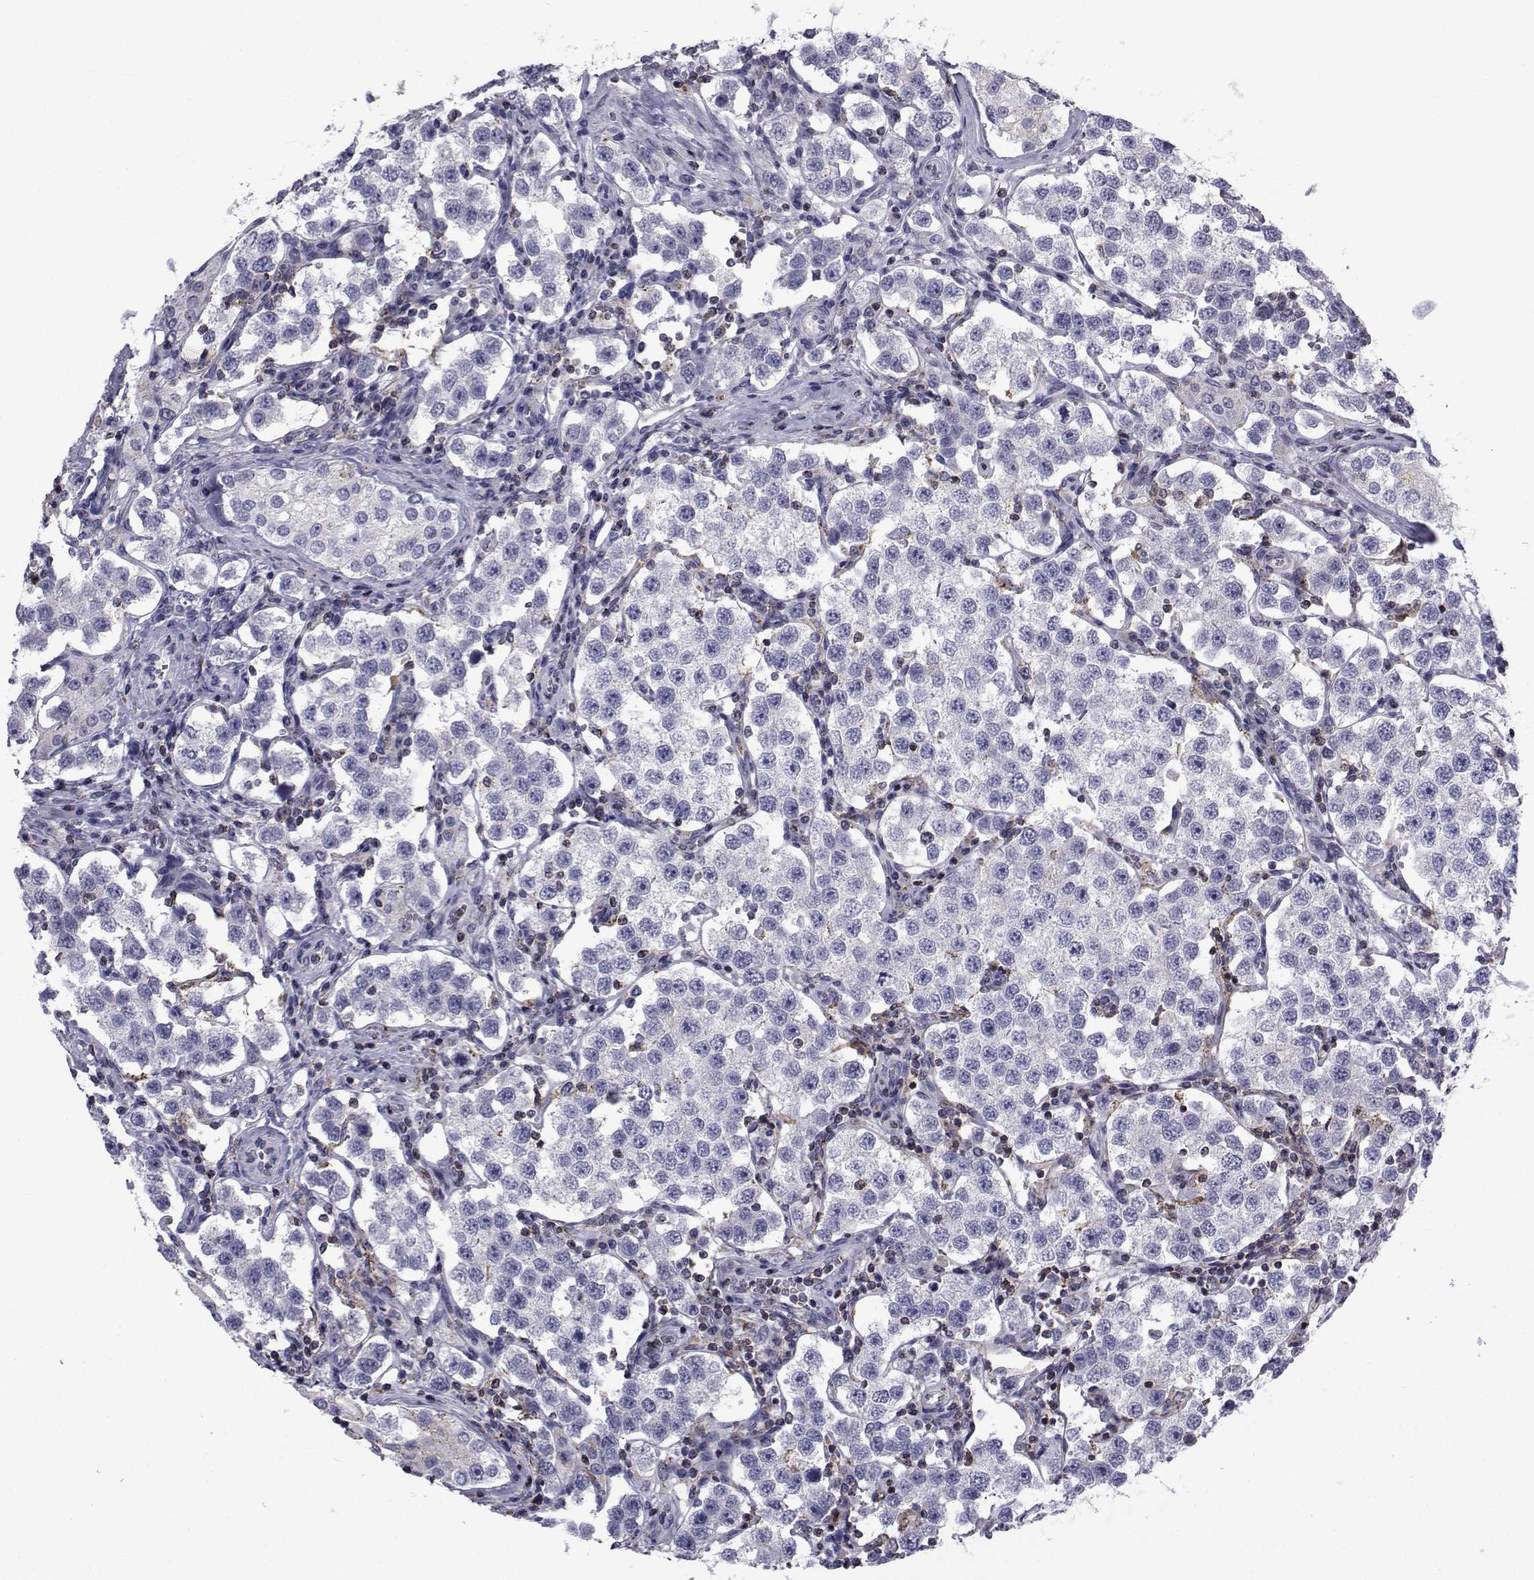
{"staining": {"intensity": "negative", "quantity": "none", "location": "none"}, "tissue": "testis cancer", "cell_type": "Tumor cells", "image_type": "cancer", "snomed": [{"axis": "morphology", "description": "Seminoma, NOS"}, {"axis": "topography", "description": "Testis"}], "caption": "IHC photomicrograph of human testis cancer (seminoma) stained for a protein (brown), which displays no positivity in tumor cells.", "gene": "PDE6H", "patient": {"sex": "male", "age": 37}}